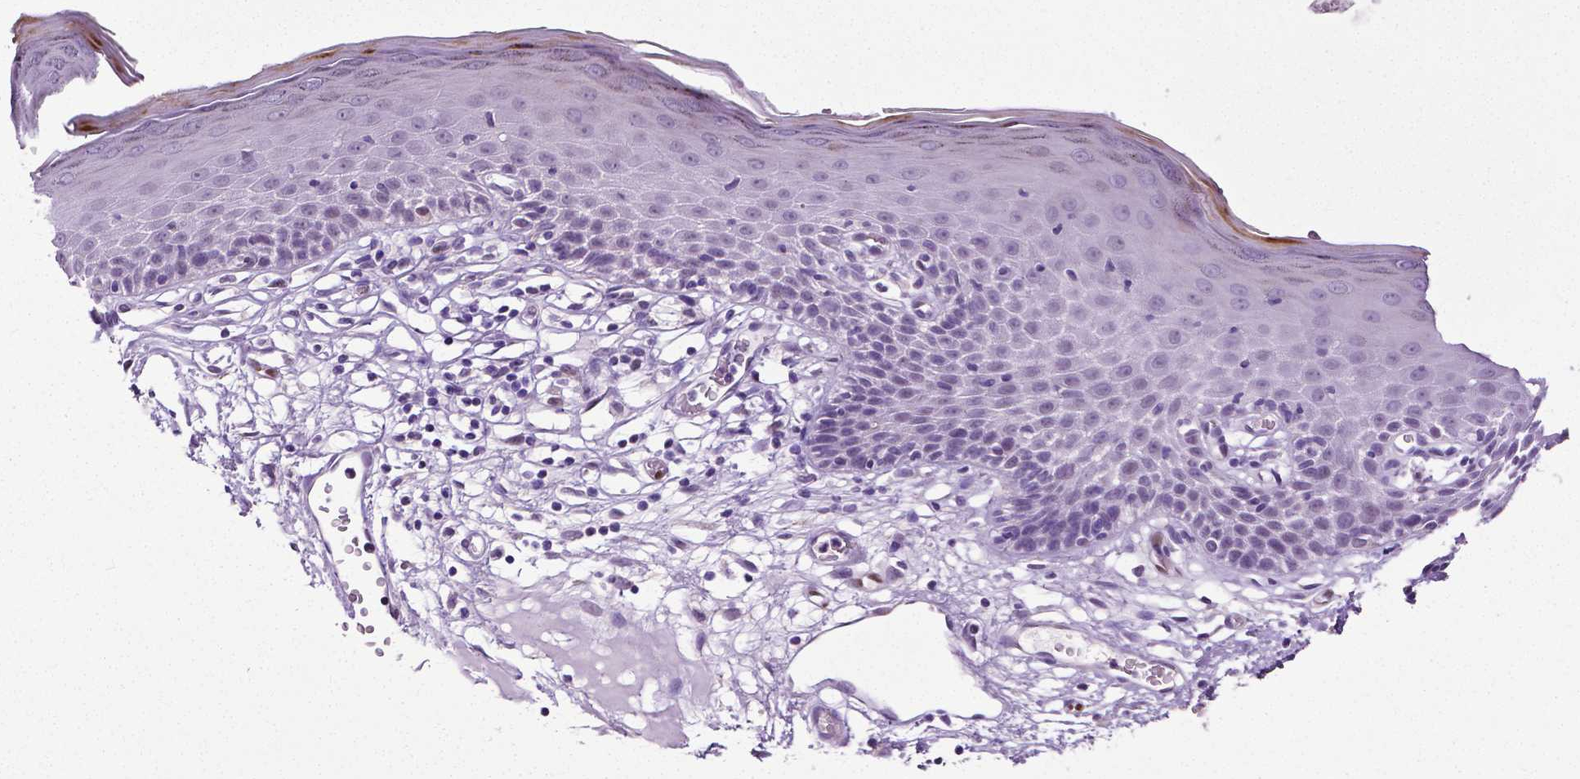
{"staining": {"intensity": "strong", "quantity": "<25%", "location": "cytoplasmic/membranous"}, "tissue": "skin", "cell_type": "Epidermal cells", "image_type": "normal", "snomed": [{"axis": "morphology", "description": "Normal tissue, NOS"}, {"axis": "topography", "description": "Vulva"}], "caption": "Skin stained with DAB (3,3'-diaminobenzidine) immunohistochemistry (IHC) shows medium levels of strong cytoplasmic/membranous expression in about <25% of epidermal cells.", "gene": "PTGER3", "patient": {"sex": "female", "age": 68}}